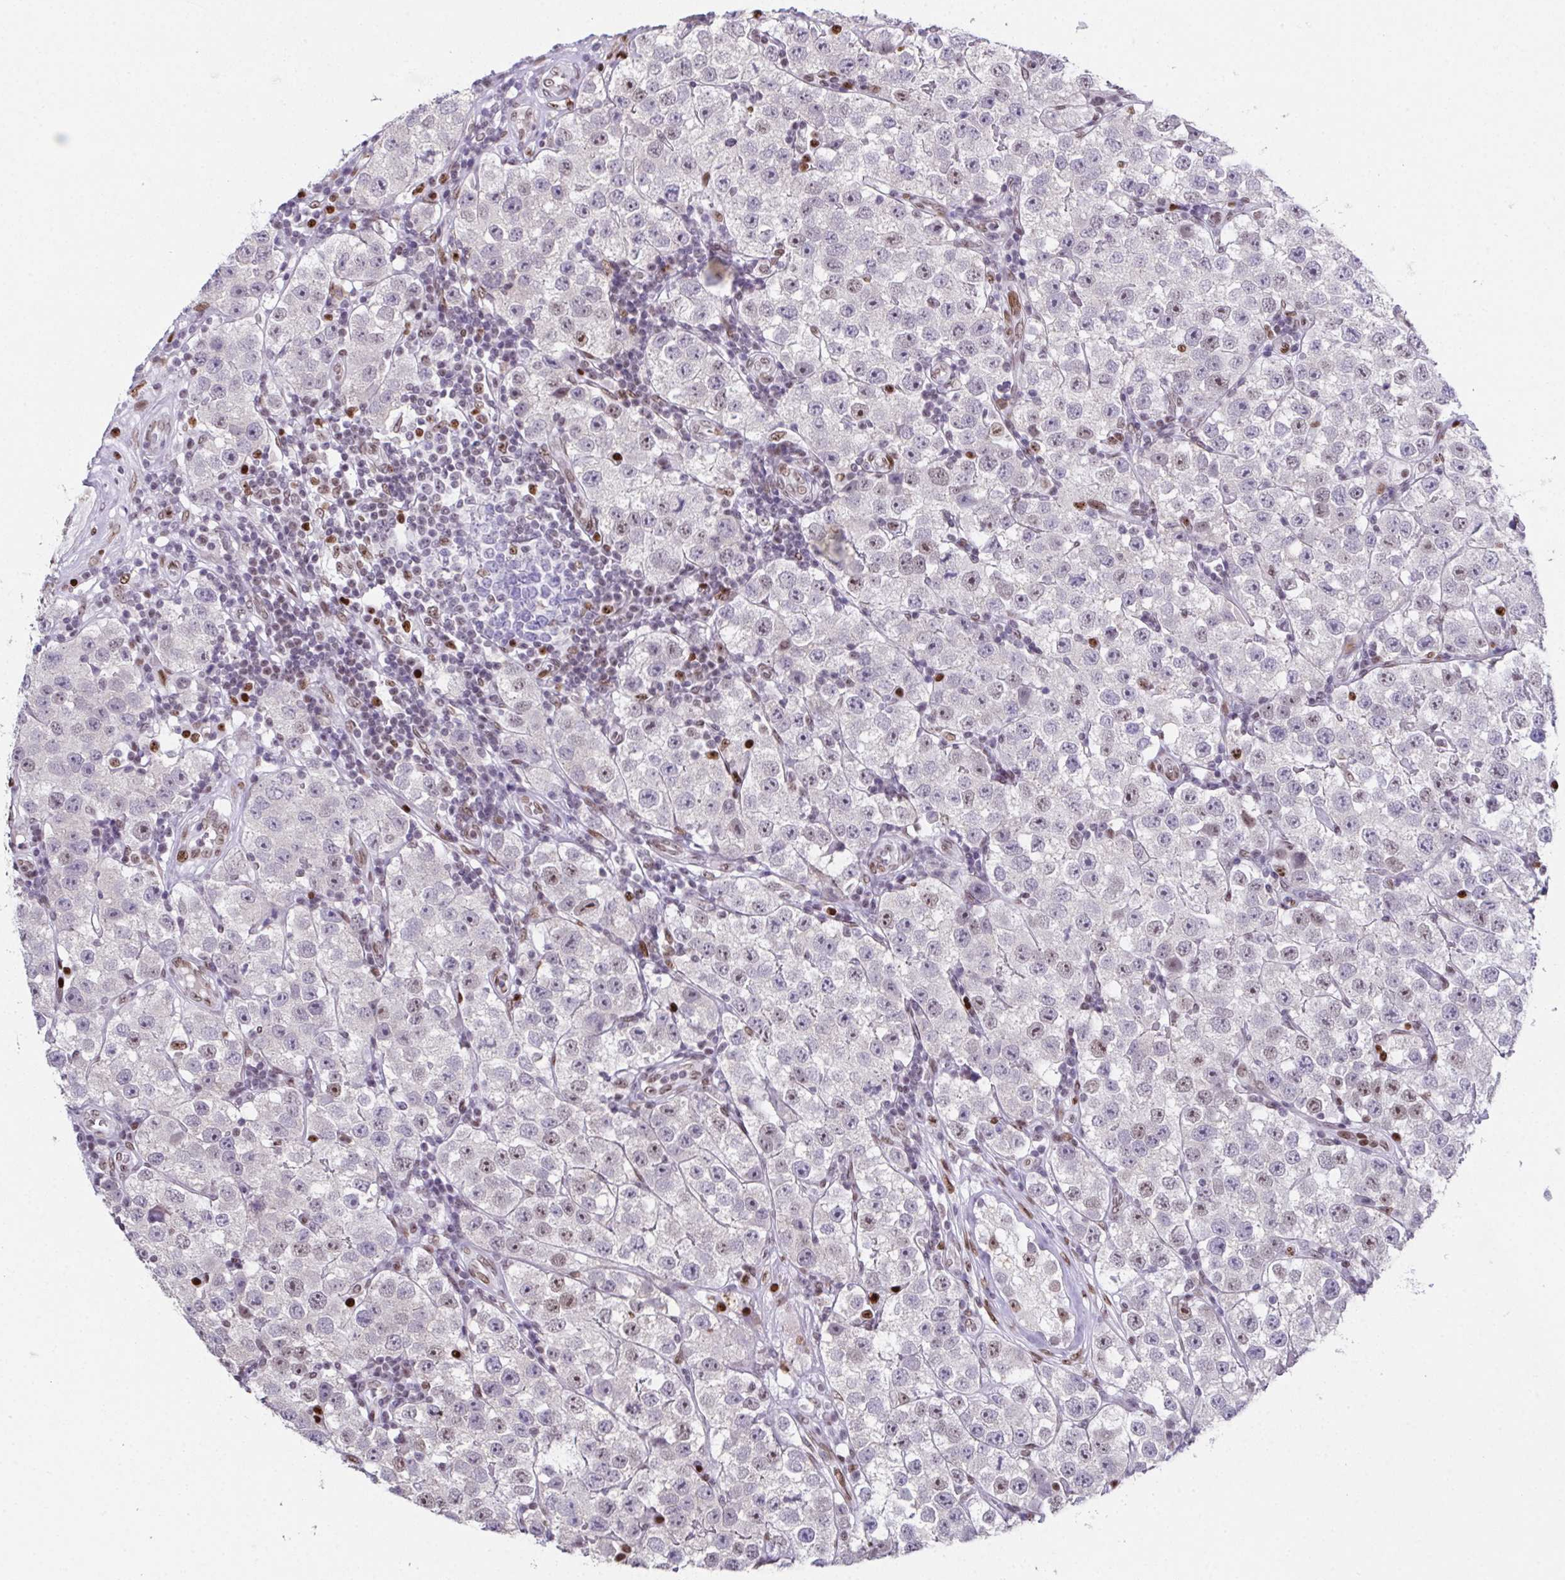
{"staining": {"intensity": "weak", "quantity": "<25%", "location": "nuclear"}, "tissue": "testis cancer", "cell_type": "Tumor cells", "image_type": "cancer", "snomed": [{"axis": "morphology", "description": "Seminoma, NOS"}, {"axis": "topography", "description": "Testis"}], "caption": "Tumor cells are negative for brown protein staining in seminoma (testis).", "gene": "RB1", "patient": {"sex": "male", "age": 34}}